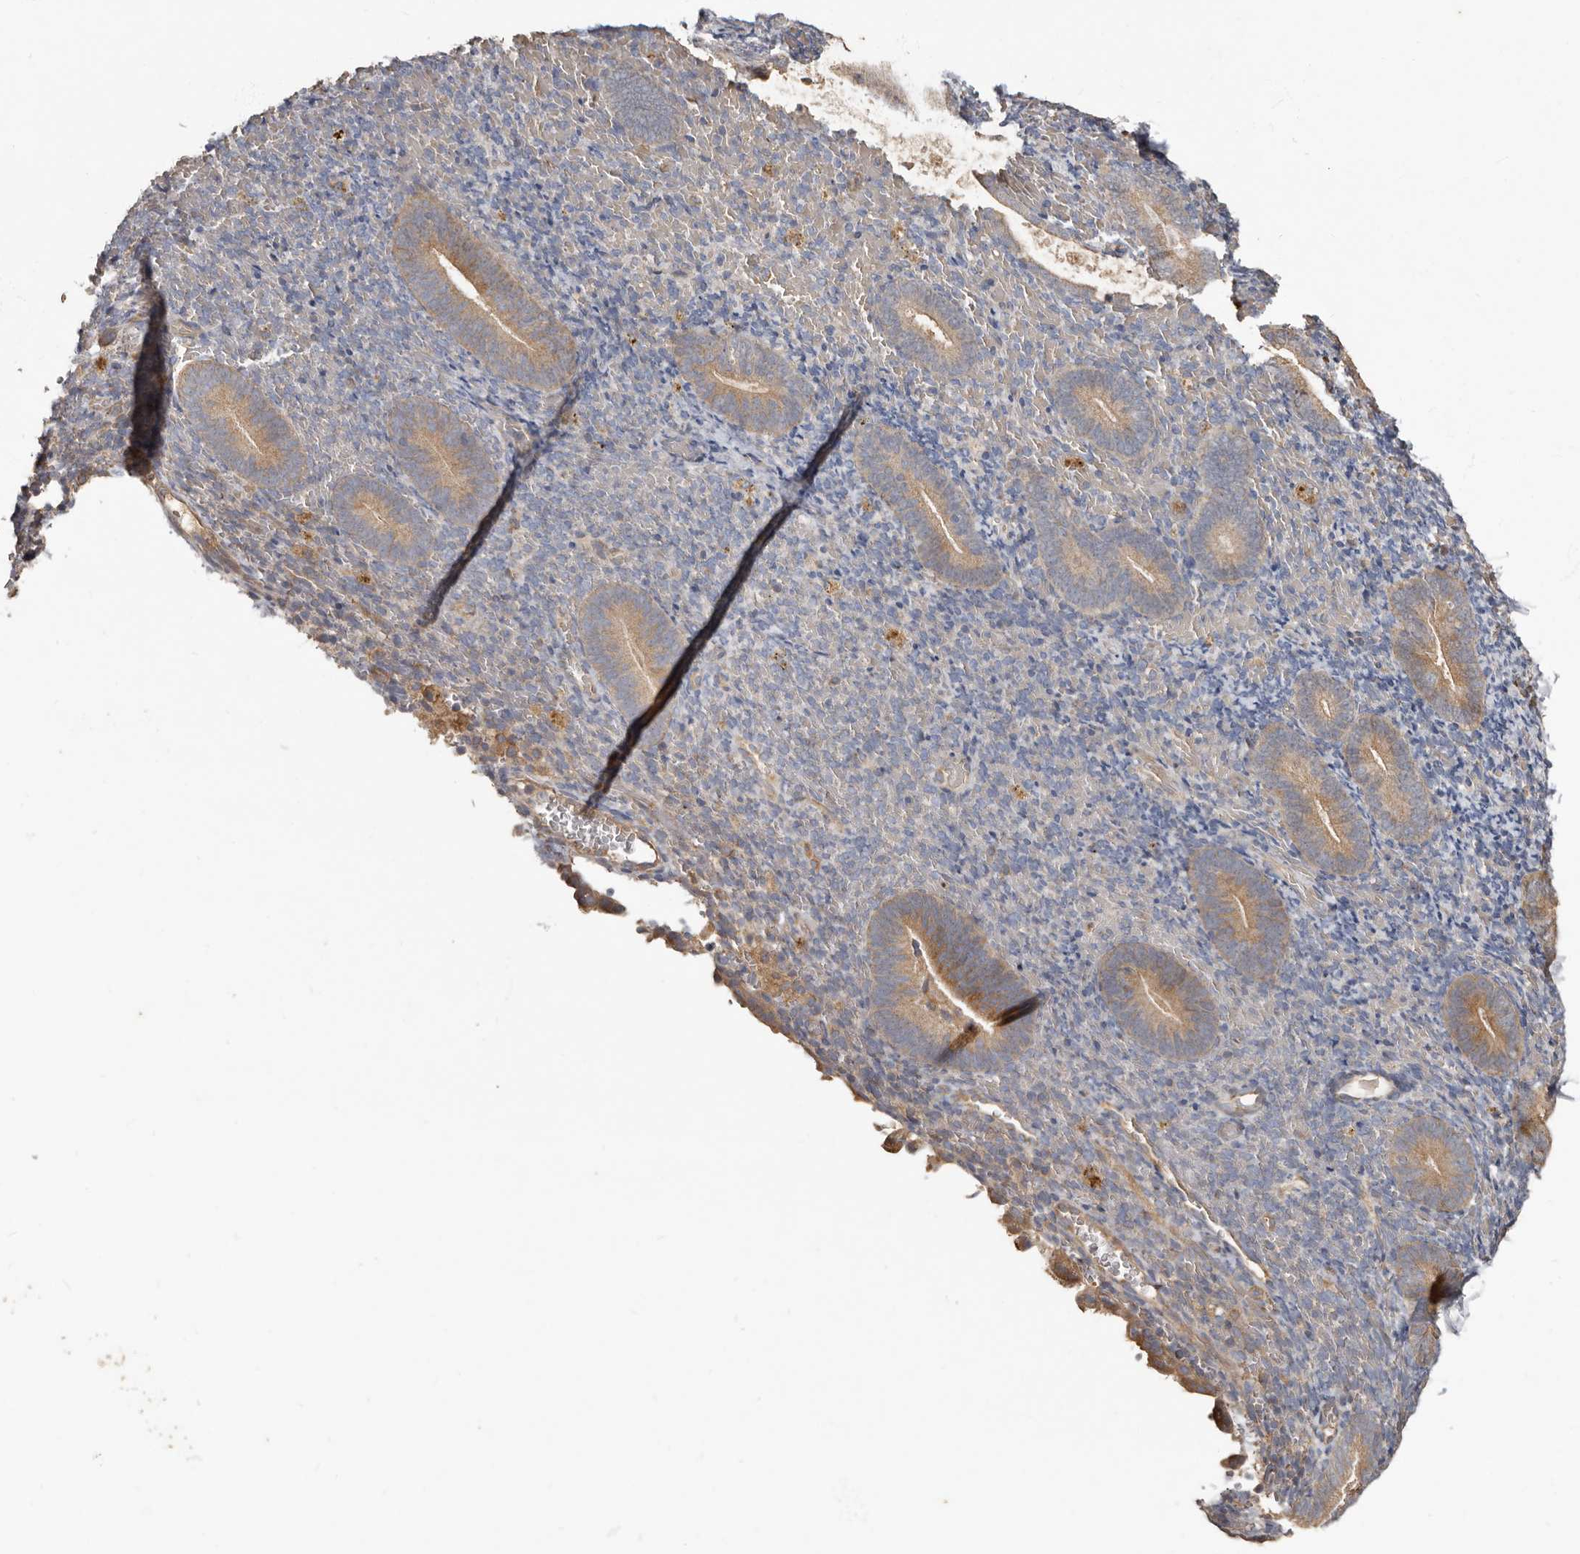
{"staining": {"intensity": "weak", "quantity": "<25%", "location": "cytoplasmic/membranous"}, "tissue": "endometrium", "cell_type": "Cells in endometrial stroma", "image_type": "normal", "snomed": [{"axis": "morphology", "description": "Normal tissue, NOS"}, {"axis": "topography", "description": "Endometrium"}], "caption": "There is no significant expression in cells in endometrial stroma of endometrium.", "gene": "KIF26B", "patient": {"sex": "female", "age": 51}}